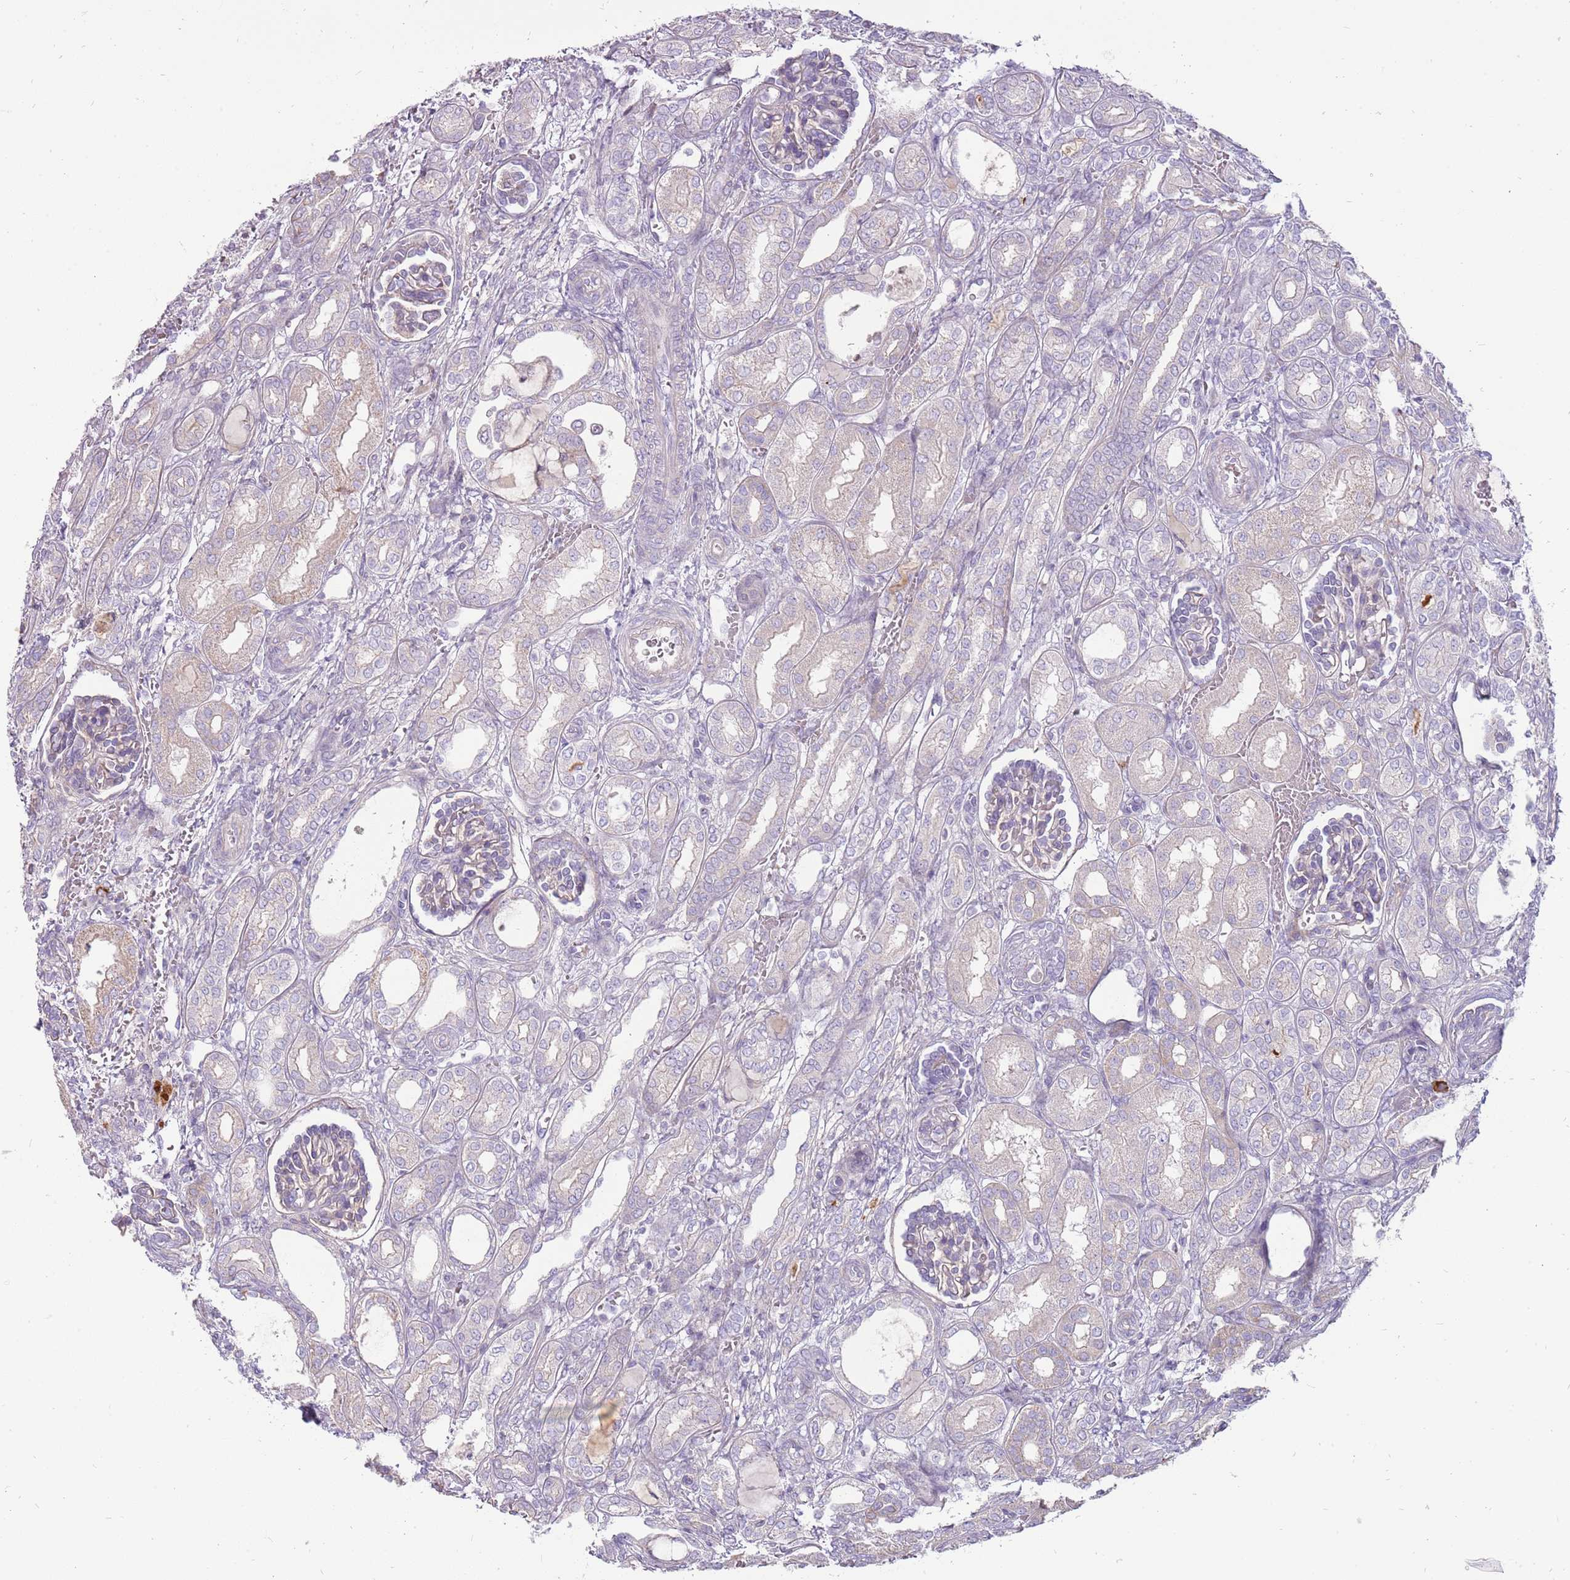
{"staining": {"intensity": "negative", "quantity": "none", "location": "none"}, "tissue": "kidney", "cell_type": "Cells in glomeruli", "image_type": "normal", "snomed": [{"axis": "morphology", "description": "Normal tissue, NOS"}, {"axis": "morphology", "description": "Neoplasm, malignant, NOS"}, {"axis": "topography", "description": "Kidney"}], "caption": "This is an immunohistochemistry (IHC) photomicrograph of normal kidney. There is no expression in cells in glomeruli.", "gene": "MCUB", "patient": {"sex": "female", "age": 1}}